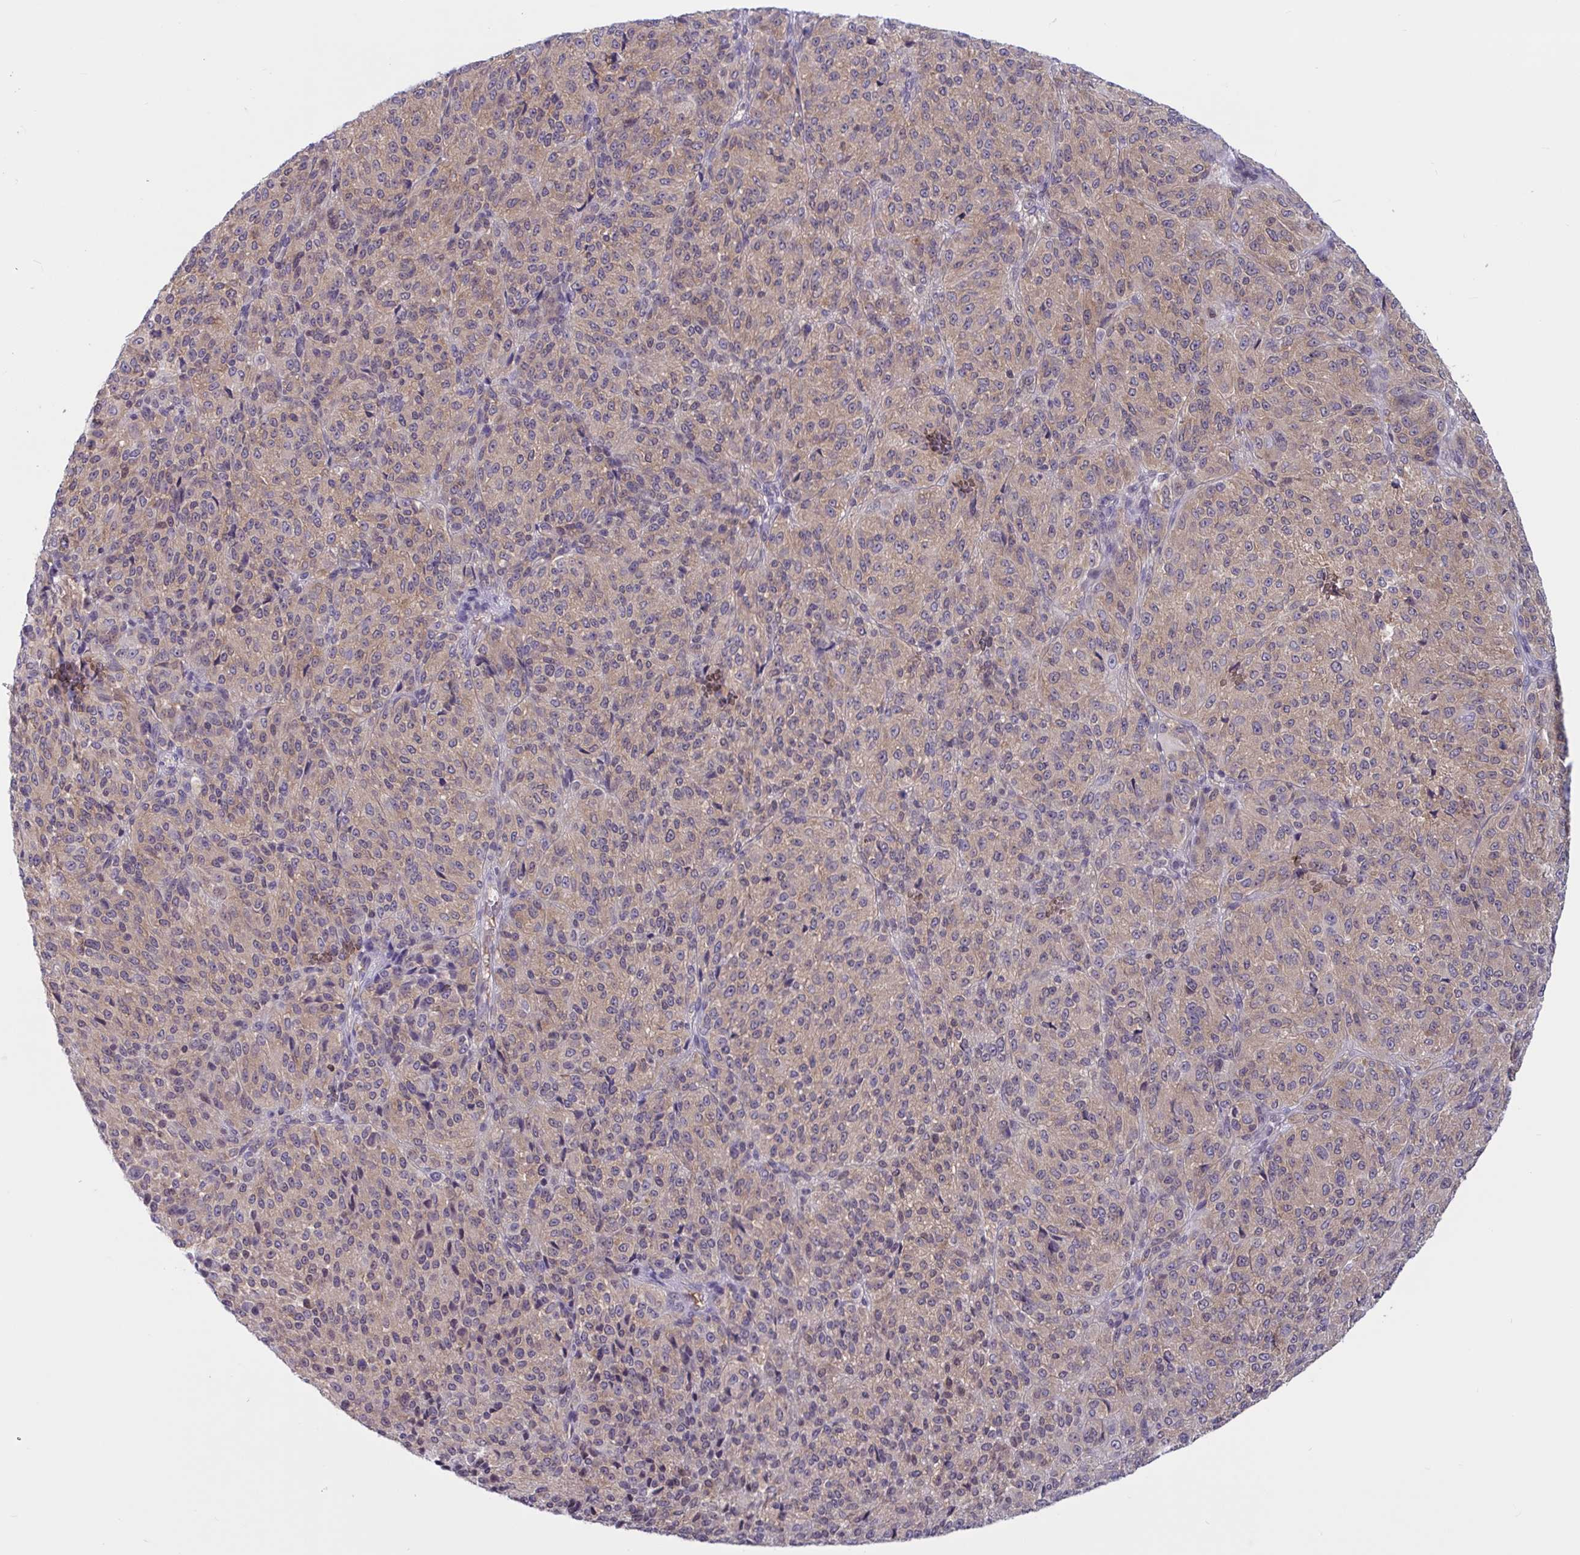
{"staining": {"intensity": "weak", "quantity": ">75%", "location": "cytoplasmic/membranous"}, "tissue": "melanoma", "cell_type": "Tumor cells", "image_type": "cancer", "snomed": [{"axis": "morphology", "description": "Malignant melanoma, Metastatic site"}, {"axis": "topography", "description": "Brain"}], "caption": "Immunohistochemical staining of malignant melanoma (metastatic site) displays low levels of weak cytoplasmic/membranous protein positivity in approximately >75% of tumor cells. (IHC, brightfield microscopy, high magnification).", "gene": "TSN", "patient": {"sex": "female", "age": 56}}